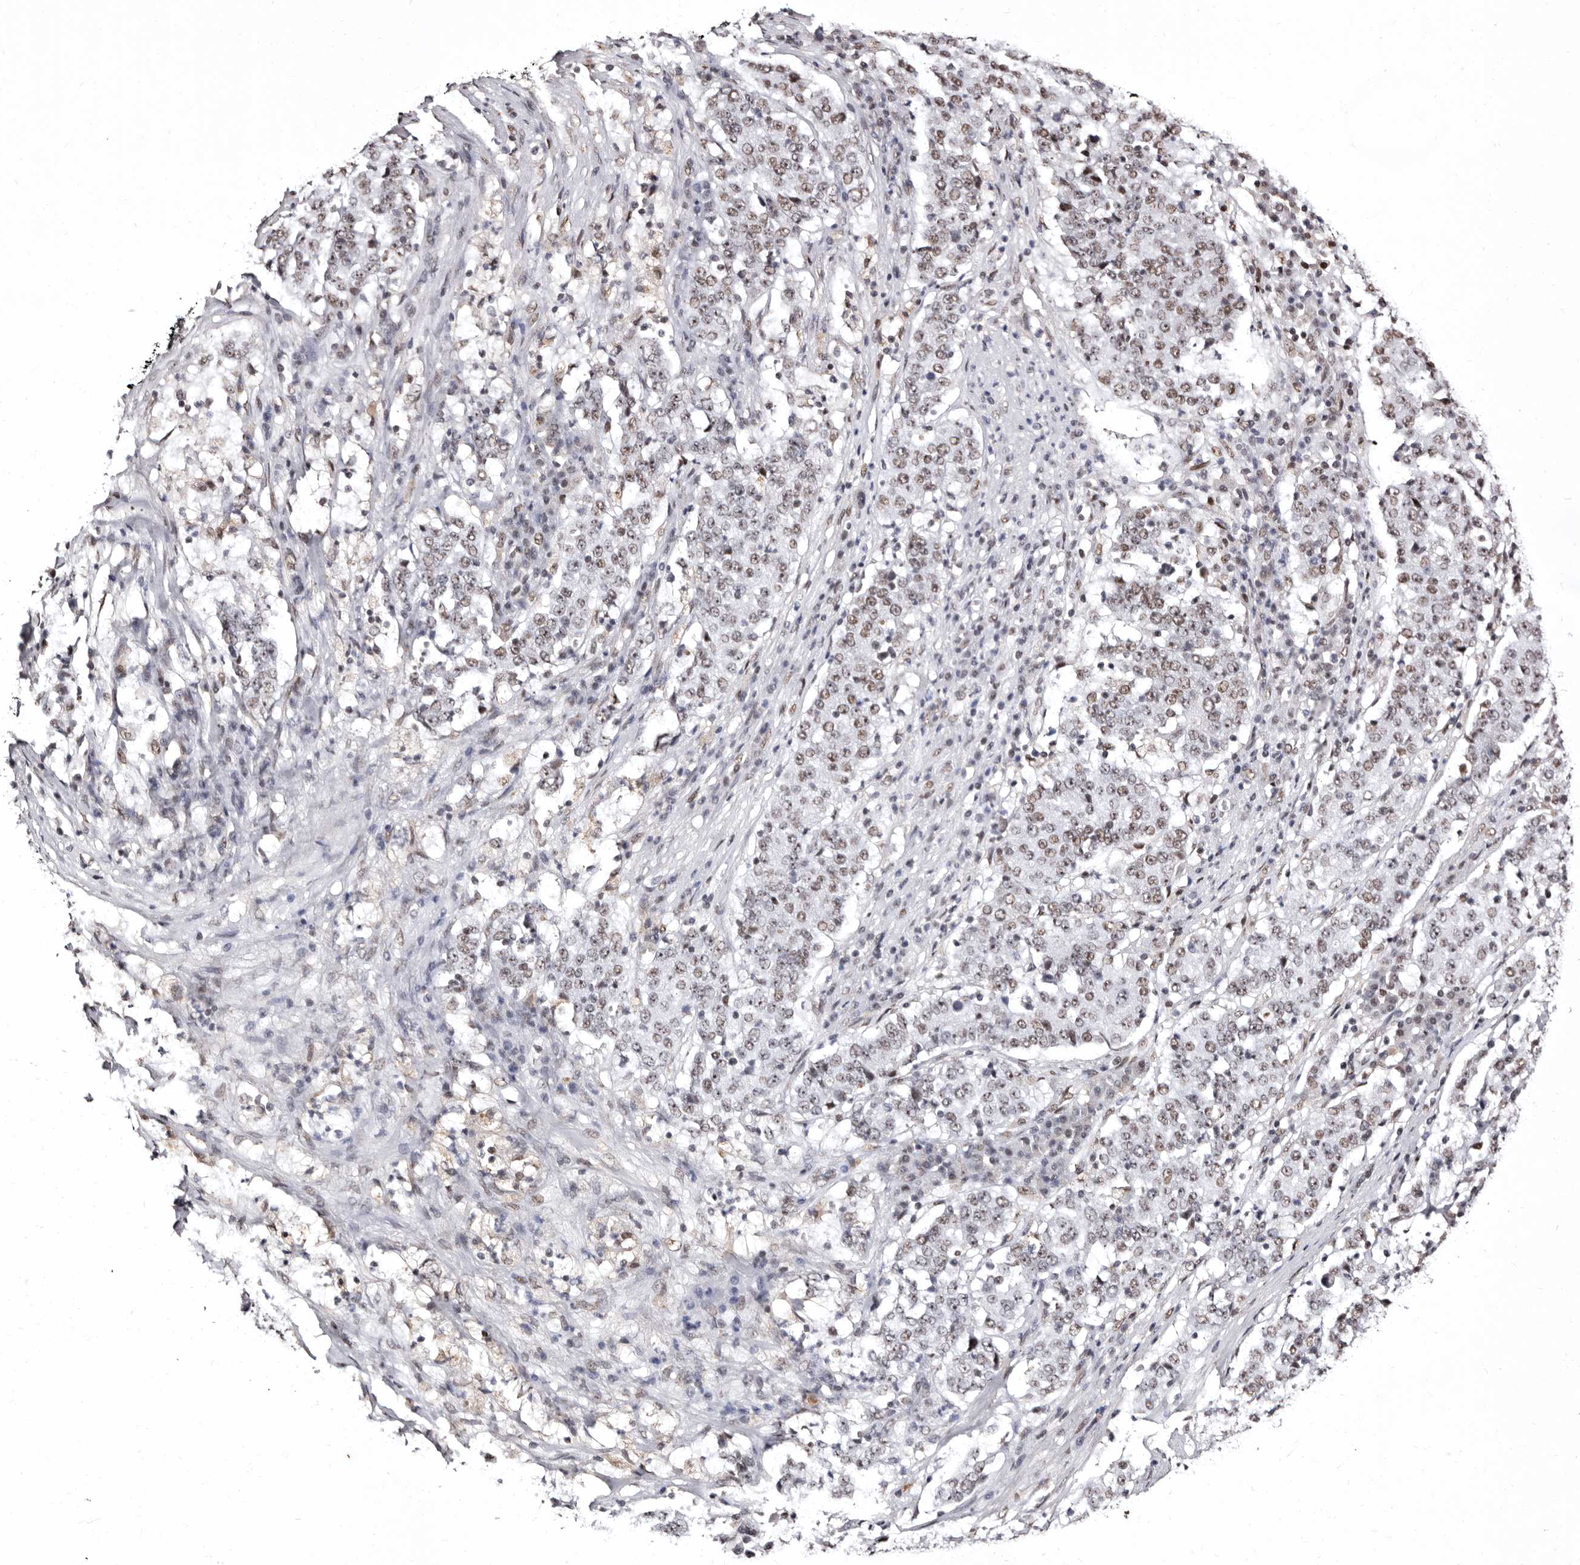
{"staining": {"intensity": "weak", "quantity": ">75%", "location": "nuclear"}, "tissue": "stomach cancer", "cell_type": "Tumor cells", "image_type": "cancer", "snomed": [{"axis": "morphology", "description": "Adenocarcinoma, NOS"}, {"axis": "topography", "description": "Stomach"}], "caption": "Stomach cancer stained with a brown dye shows weak nuclear positive positivity in approximately >75% of tumor cells.", "gene": "ANAPC11", "patient": {"sex": "male", "age": 59}}